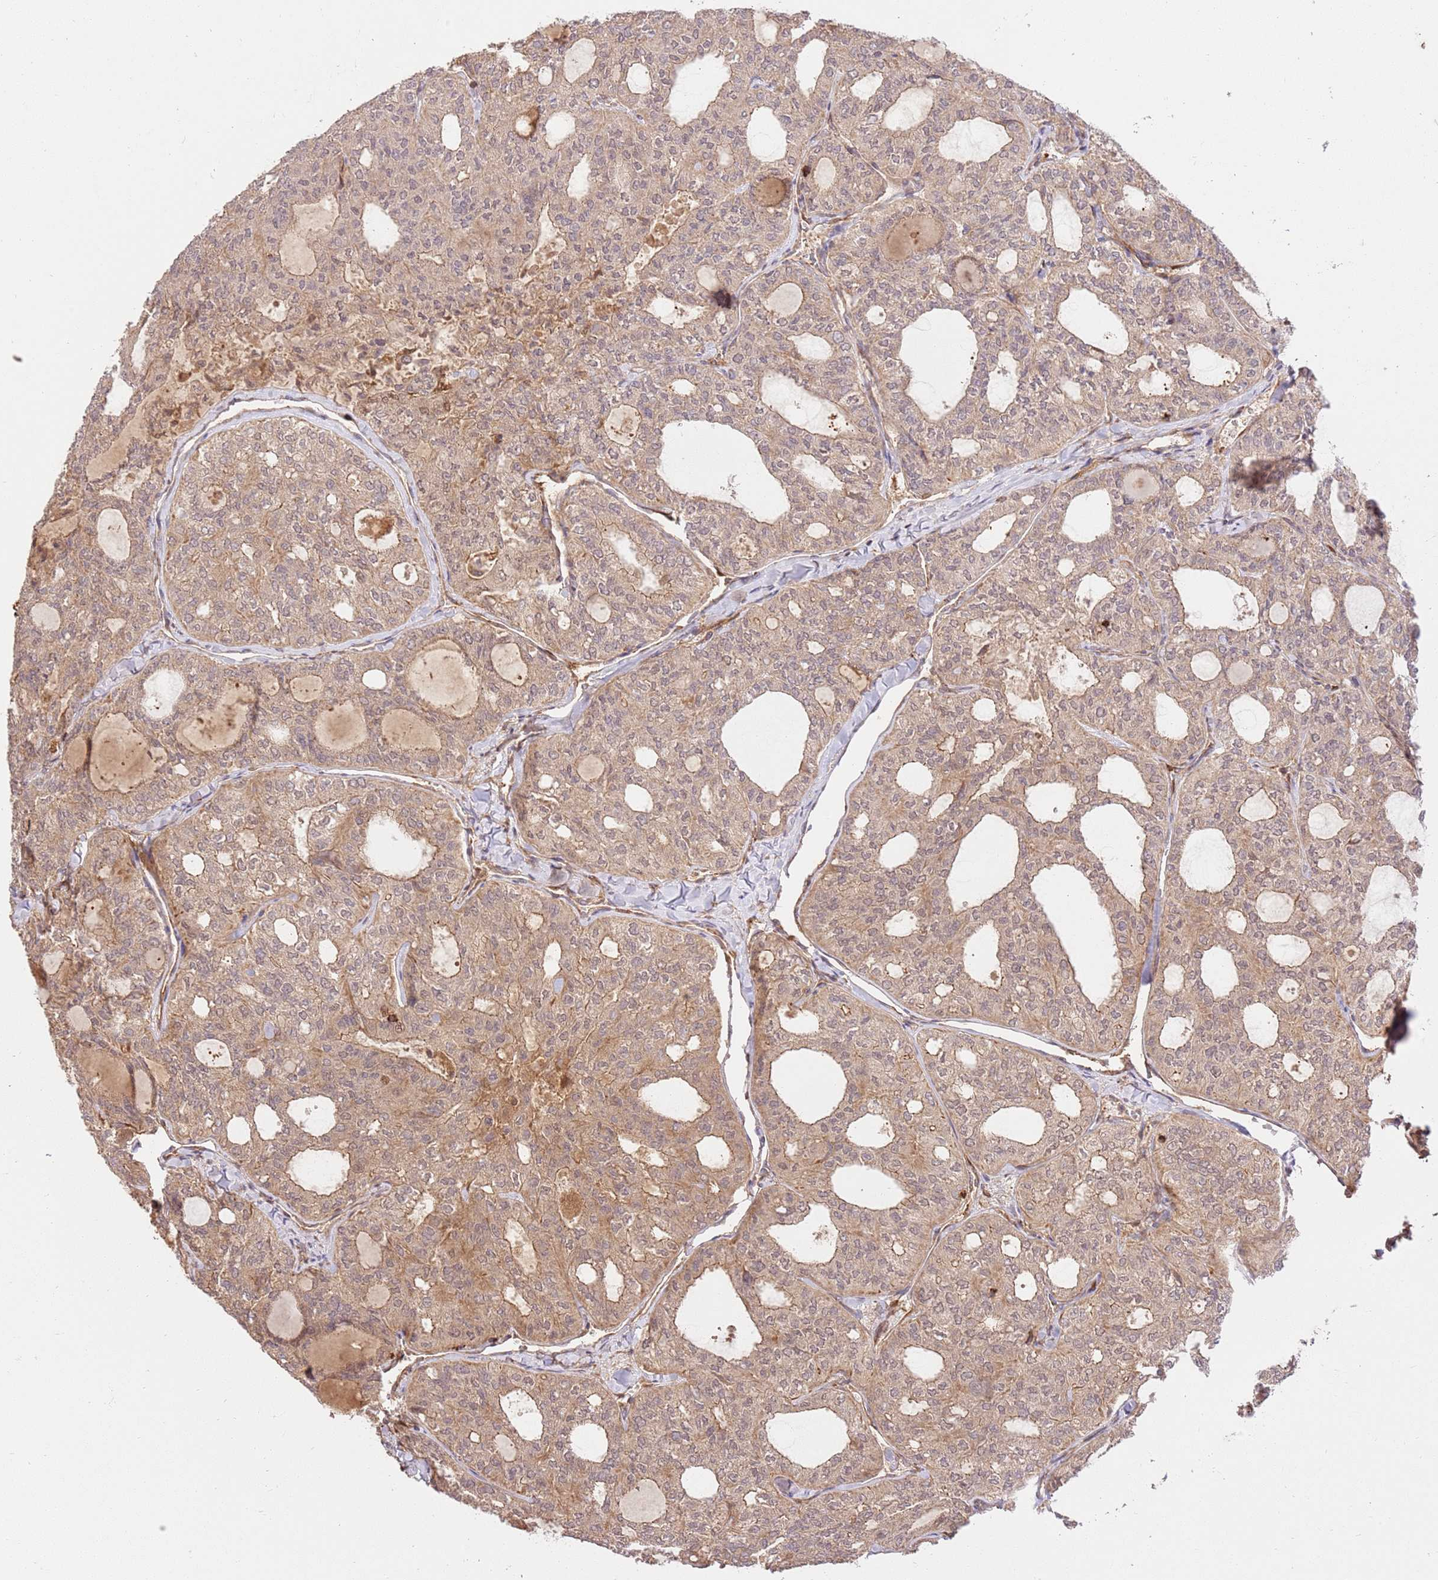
{"staining": {"intensity": "weak", "quantity": ">75%", "location": "cytoplasmic/membranous"}, "tissue": "thyroid cancer", "cell_type": "Tumor cells", "image_type": "cancer", "snomed": [{"axis": "morphology", "description": "Follicular adenoma carcinoma, NOS"}, {"axis": "topography", "description": "Thyroid gland"}], "caption": "An image of human thyroid follicular adenoma carcinoma stained for a protein shows weak cytoplasmic/membranous brown staining in tumor cells.", "gene": "KATNAL2", "patient": {"sex": "male", "age": 75}}